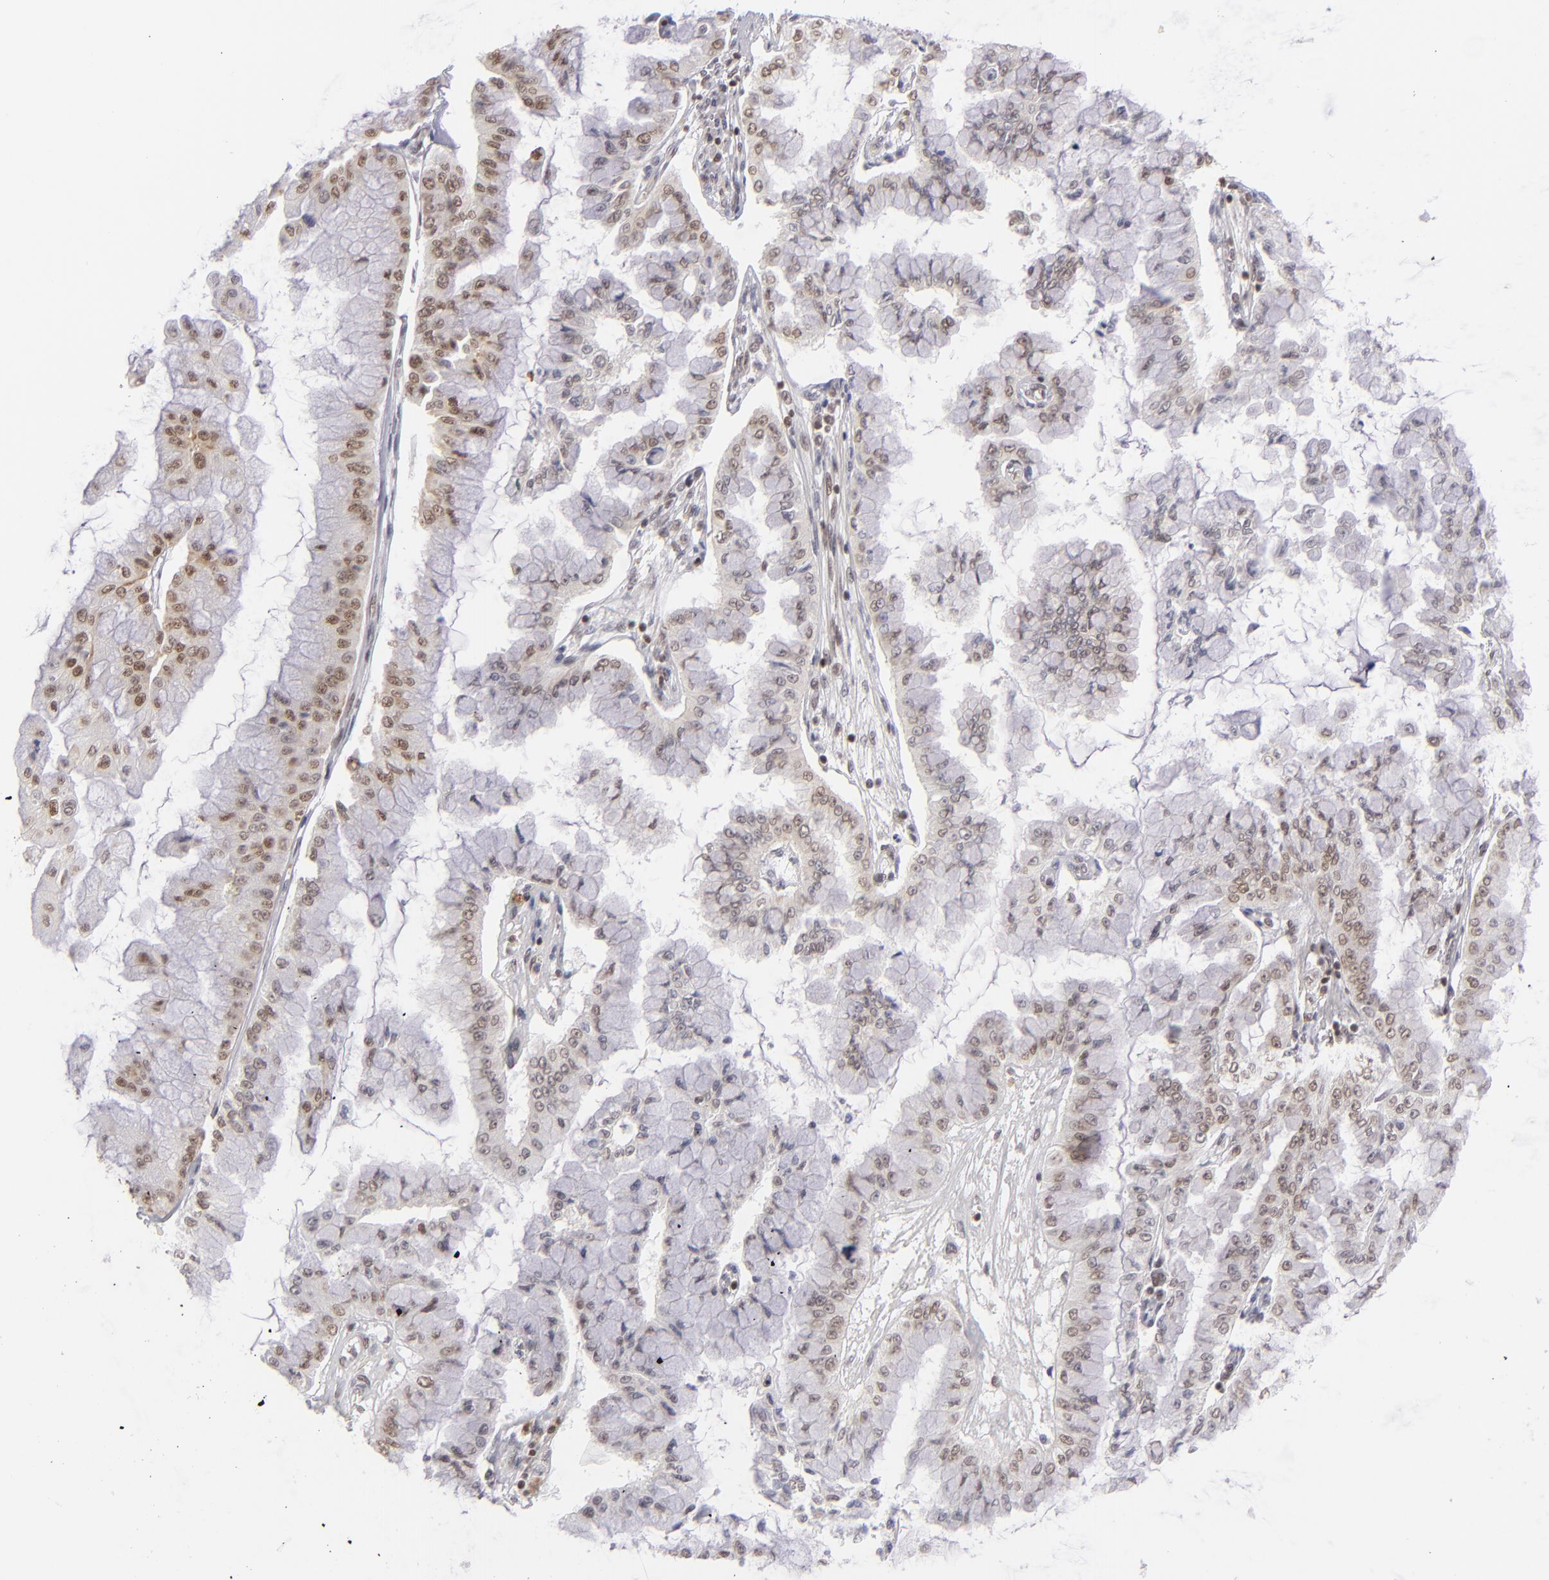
{"staining": {"intensity": "moderate", "quantity": "25%-75%", "location": "nuclear"}, "tissue": "liver cancer", "cell_type": "Tumor cells", "image_type": "cancer", "snomed": [{"axis": "morphology", "description": "Cholangiocarcinoma"}, {"axis": "topography", "description": "Liver"}], "caption": "An image showing moderate nuclear expression in about 25%-75% of tumor cells in liver cholangiocarcinoma, as visualized by brown immunohistochemical staining.", "gene": "MLLT3", "patient": {"sex": "female", "age": 79}}